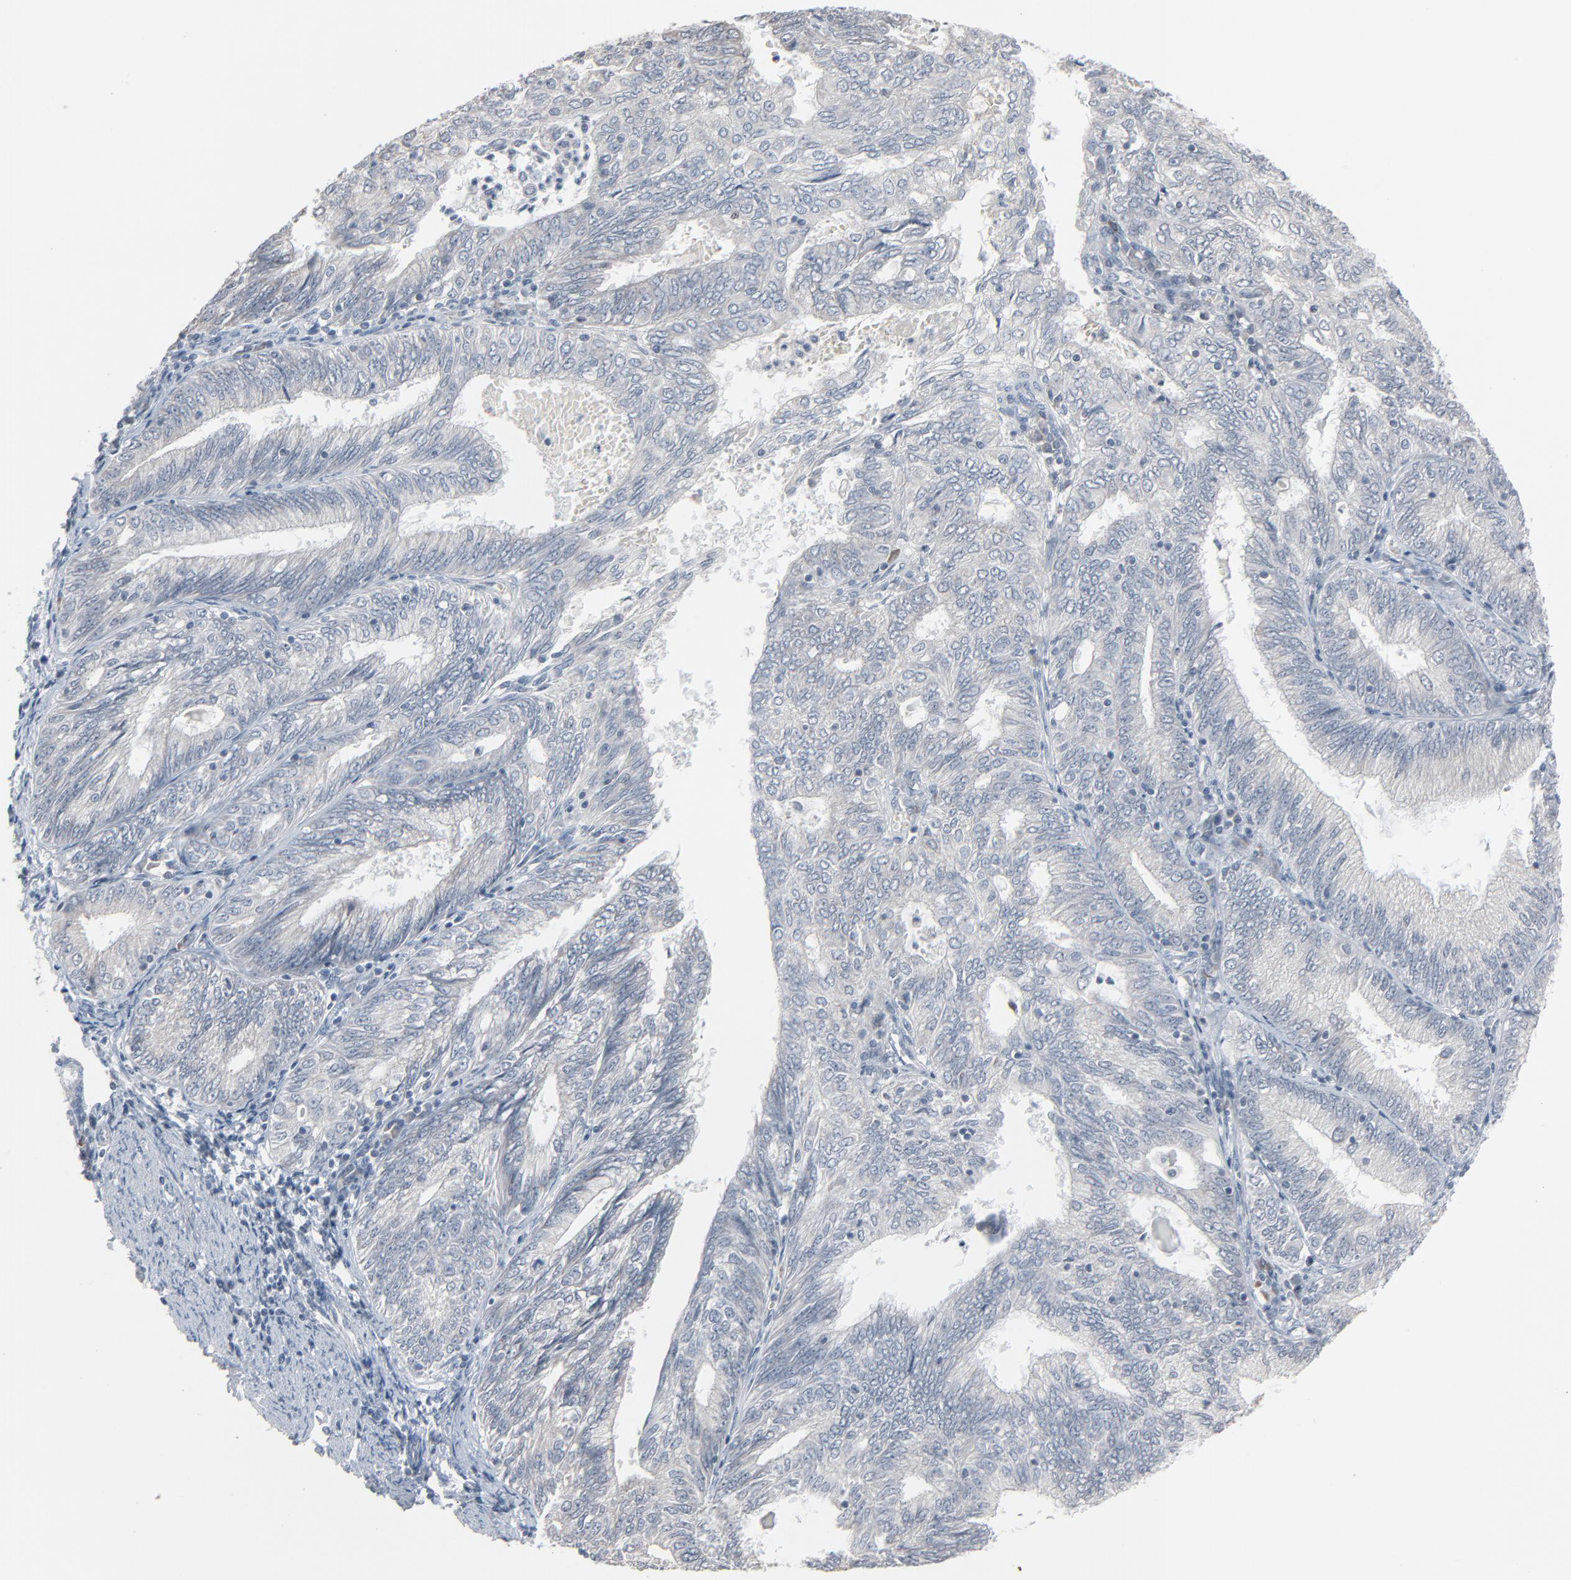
{"staining": {"intensity": "negative", "quantity": "none", "location": "none"}, "tissue": "endometrial cancer", "cell_type": "Tumor cells", "image_type": "cancer", "snomed": [{"axis": "morphology", "description": "Adenocarcinoma, NOS"}, {"axis": "topography", "description": "Endometrium"}], "caption": "A high-resolution histopathology image shows immunohistochemistry (IHC) staining of endometrial adenocarcinoma, which shows no significant expression in tumor cells. The staining is performed using DAB brown chromogen with nuclei counter-stained in using hematoxylin.", "gene": "SAGE1", "patient": {"sex": "female", "age": 69}}